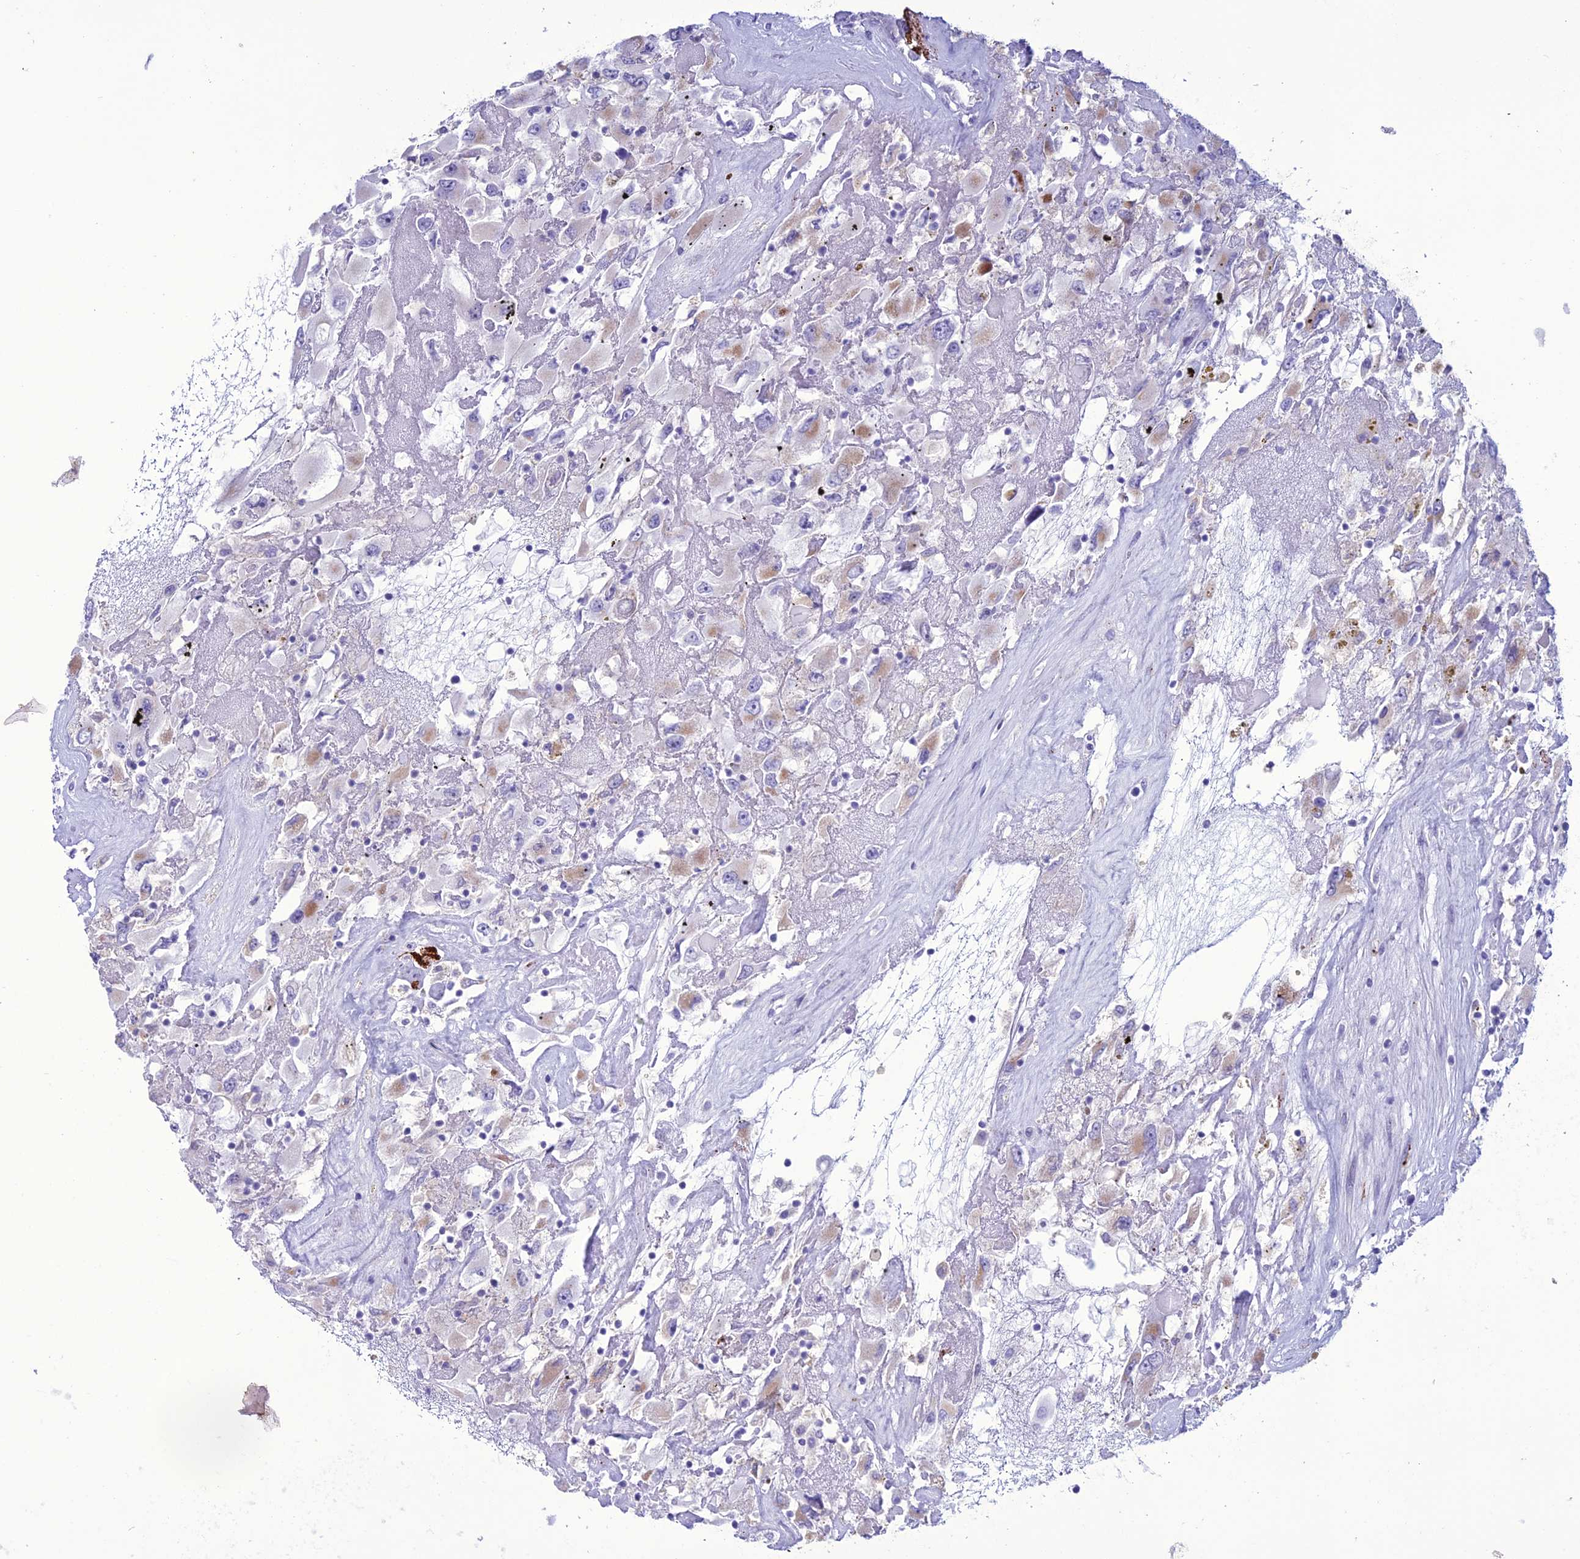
{"staining": {"intensity": "moderate", "quantity": "<25%", "location": "cytoplasmic/membranous"}, "tissue": "renal cancer", "cell_type": "Tumor cells", "image_type": "cancer", "snomed": [{"axis": "morphology", "description": "Adenocarcinoma, NOS"}, {"axis": "topography", "description": "Kidney"}], "caption": "Moderate cytoplasmic/membranous positivity is appreciated in about <25% of tumor cells in adenocarcinoma (renal).", "gene": "C21orf140", "patient": {"sex": "female", "age": 52}}